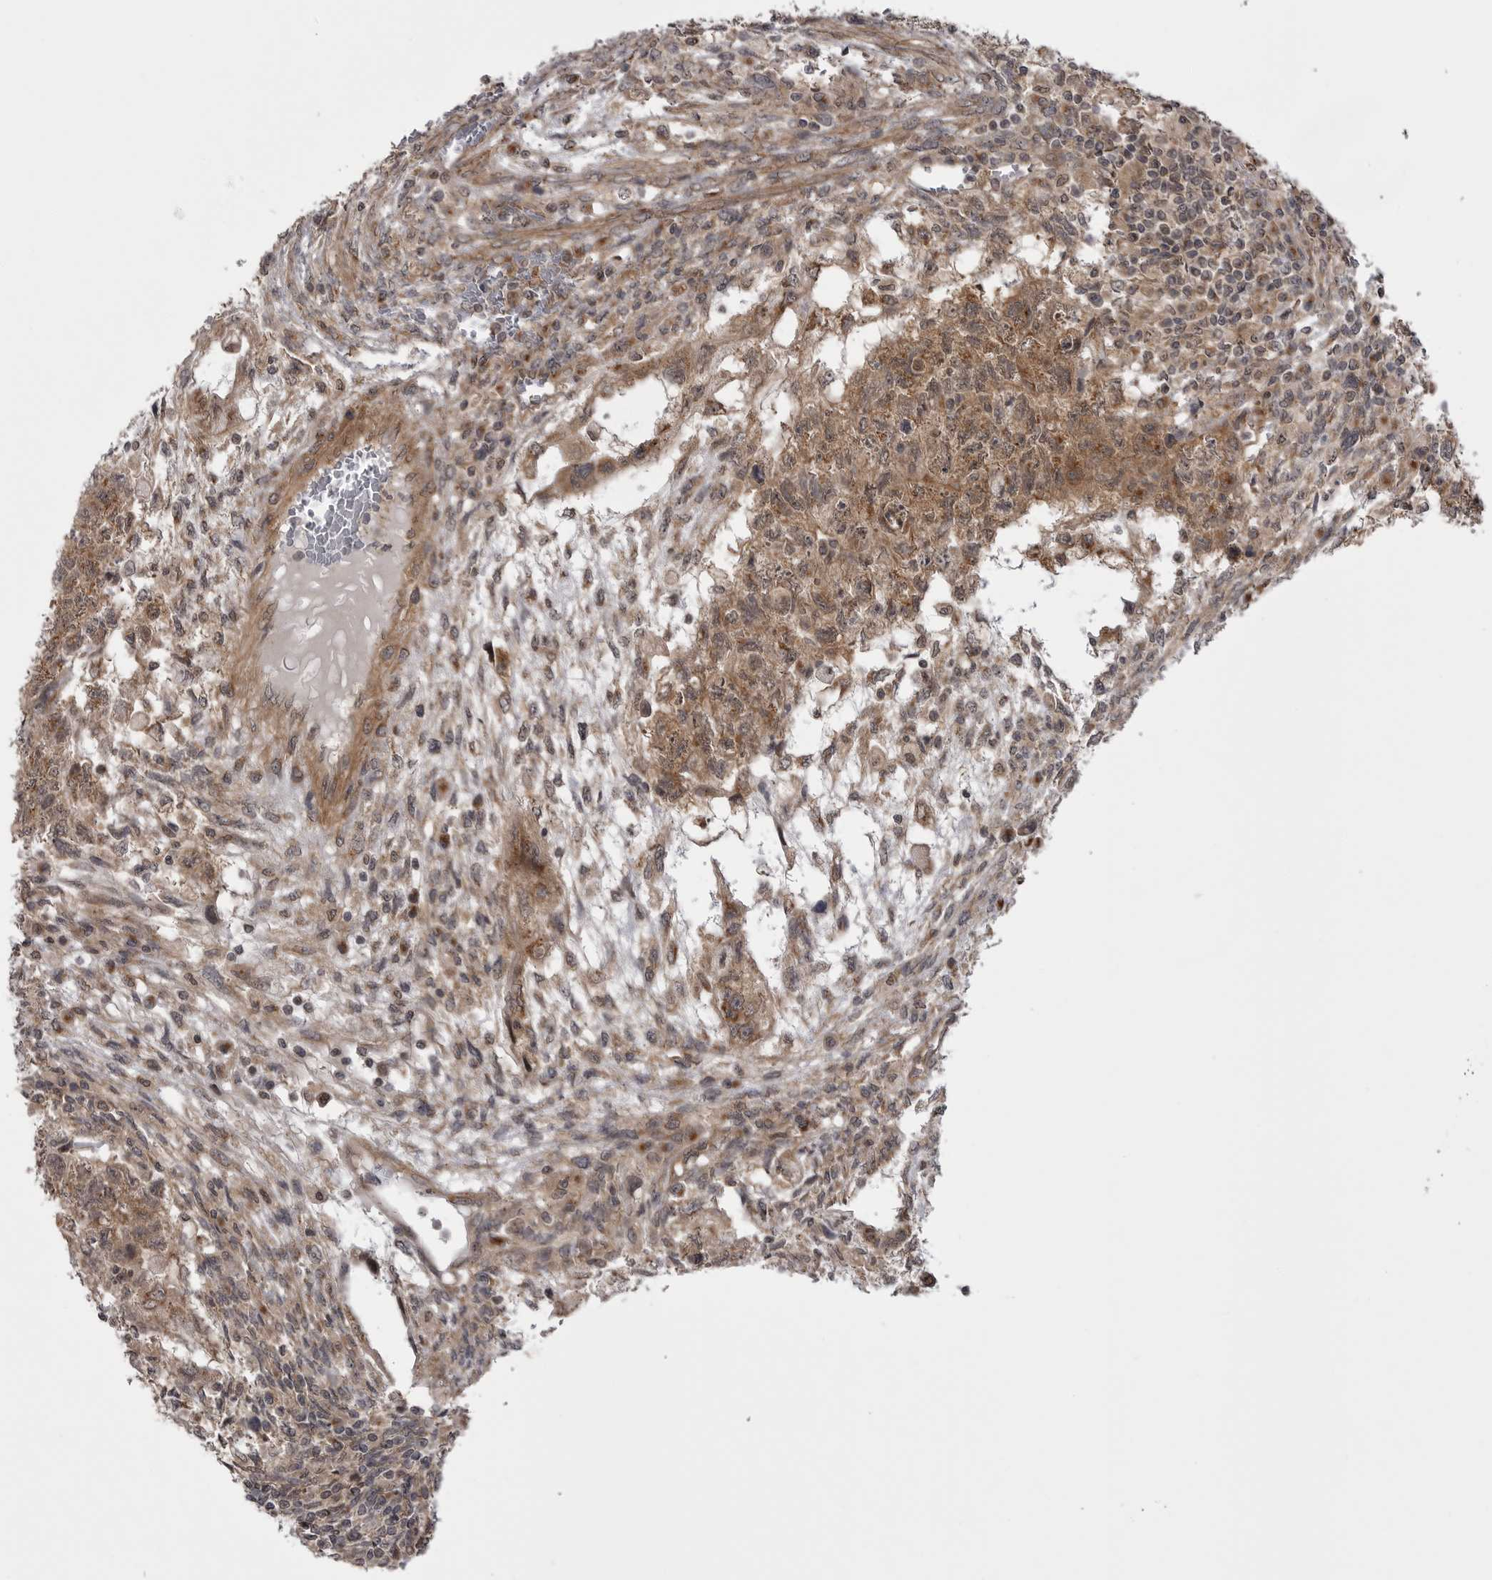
{"staining": {"intensity": "moderate", "quantity": ">75%", "location": "cytoplasmic/membranous"}, "tissue": "testis cancer", "cell_type": "Tumor cells", "image_type": "cancer", "snomed": [{"axis": "morphology", "description": "Normal tissue, NOS"}, {"axis": "morphology", "description": "Carcinoma, Embryonal, NOS"}, {"axis": "topography", "description": "Testis"}], "caption": "A medium amount of moderate cytoplasmic/membranous staining is identified in about >75% of tumor cells in testis cancer tissue. (Stains: DAB (3,3'-diaminobenzidine) in brown, nuclei in blue, Microscopy: brightfield microscopy at high magnification).", "gene": "PDCL", "patient": {"sex": "male", "age": 36}}